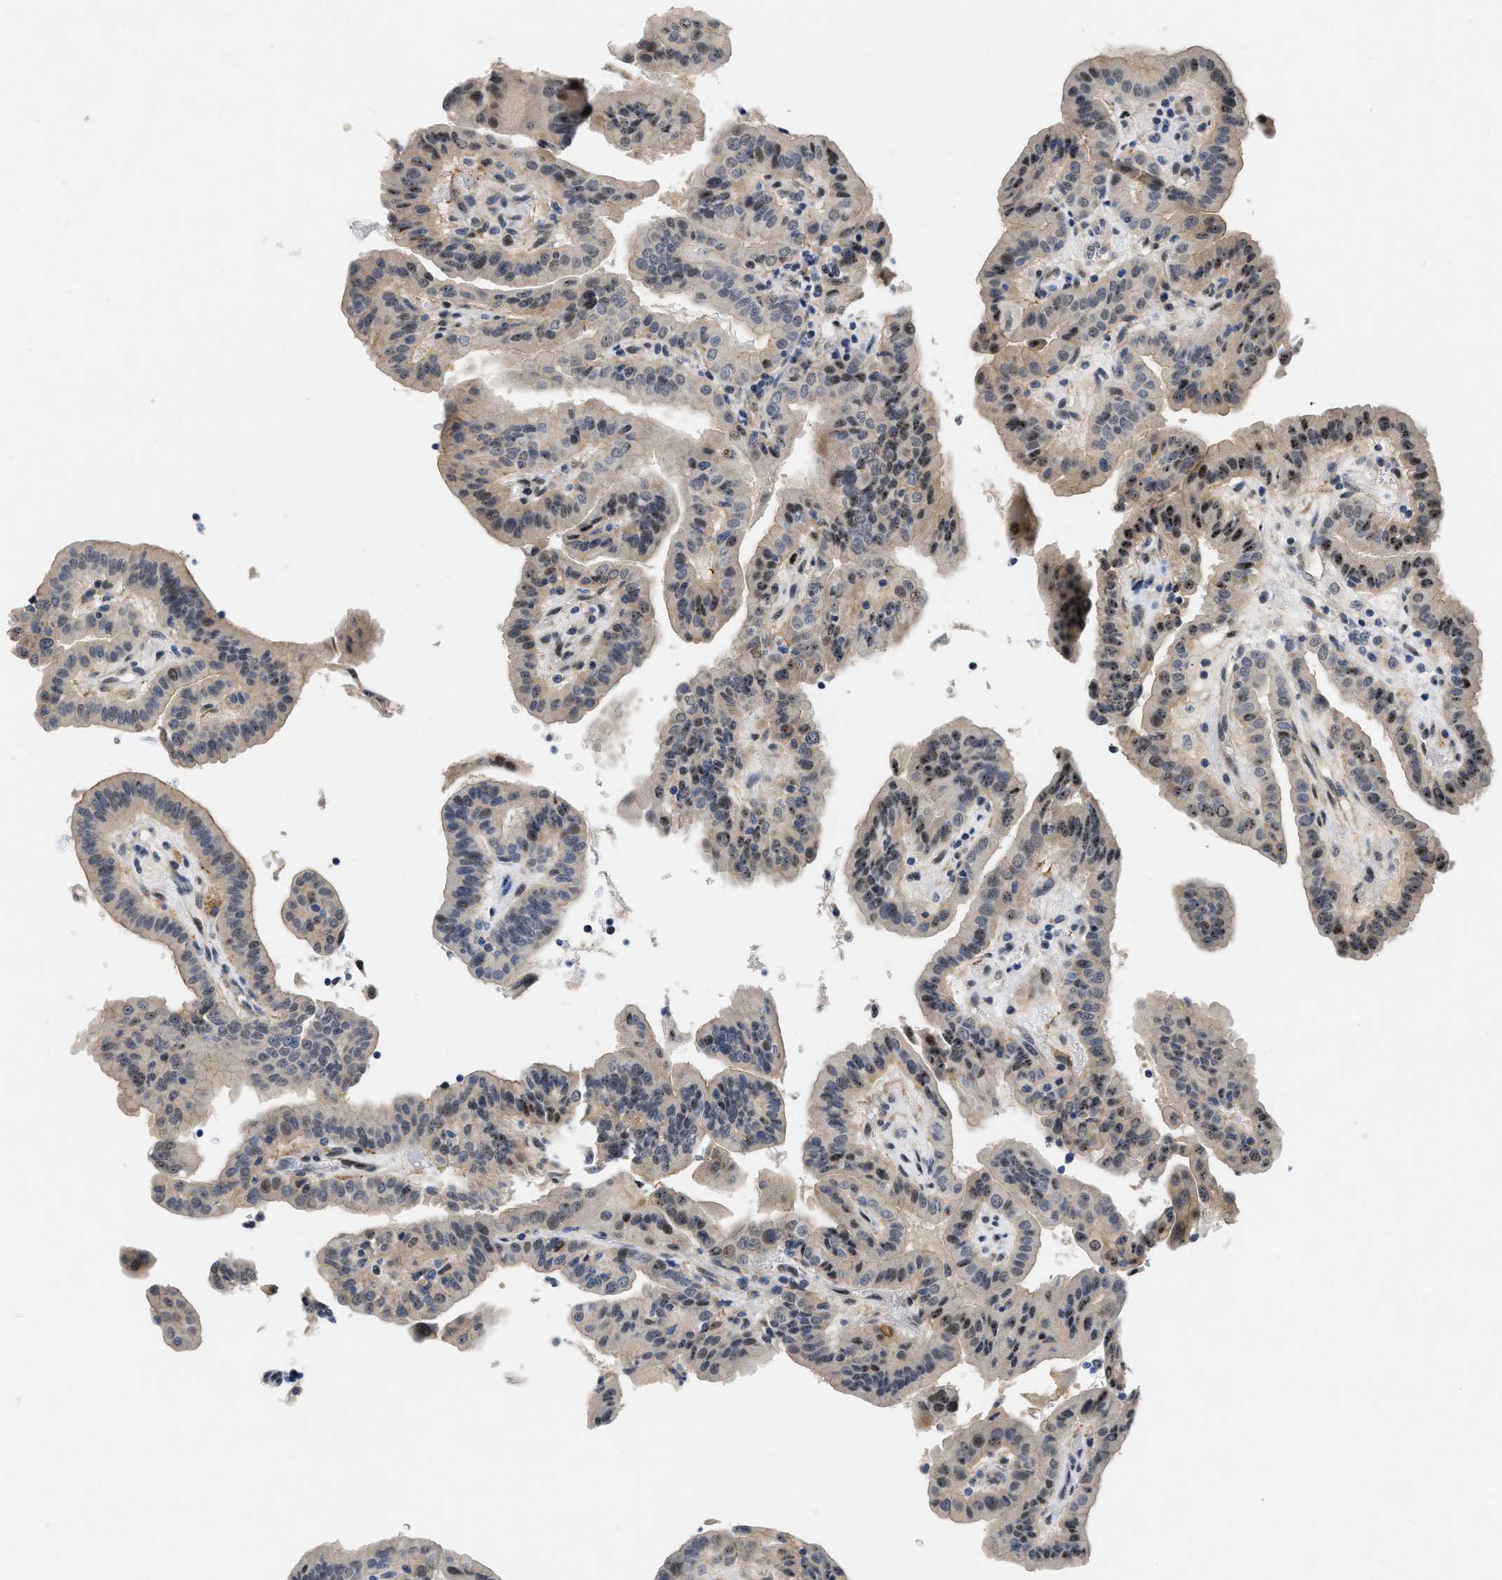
{"staining": {"intensity": "moderate", "quantity": "25%-75%", "location": "nuclear"}, "tissue": "thyroid cancer", "cell_type": "Tumor cells", "image_type": "cancer", "snomed": [{"axis": "morphology", "description": "Papillary adenocarcinoma, NOS"}, {"axis": "topography", "description": "Thyroid gland"}], "caption": "Human papillary adenocarcinoma (thyroid) stained with a brown dye exhibits moderate nuclear positive expression in approximately 25%-75% of tumor cells.", "gene": "VIP", "patient": {"sex": "male", "age": 33}}